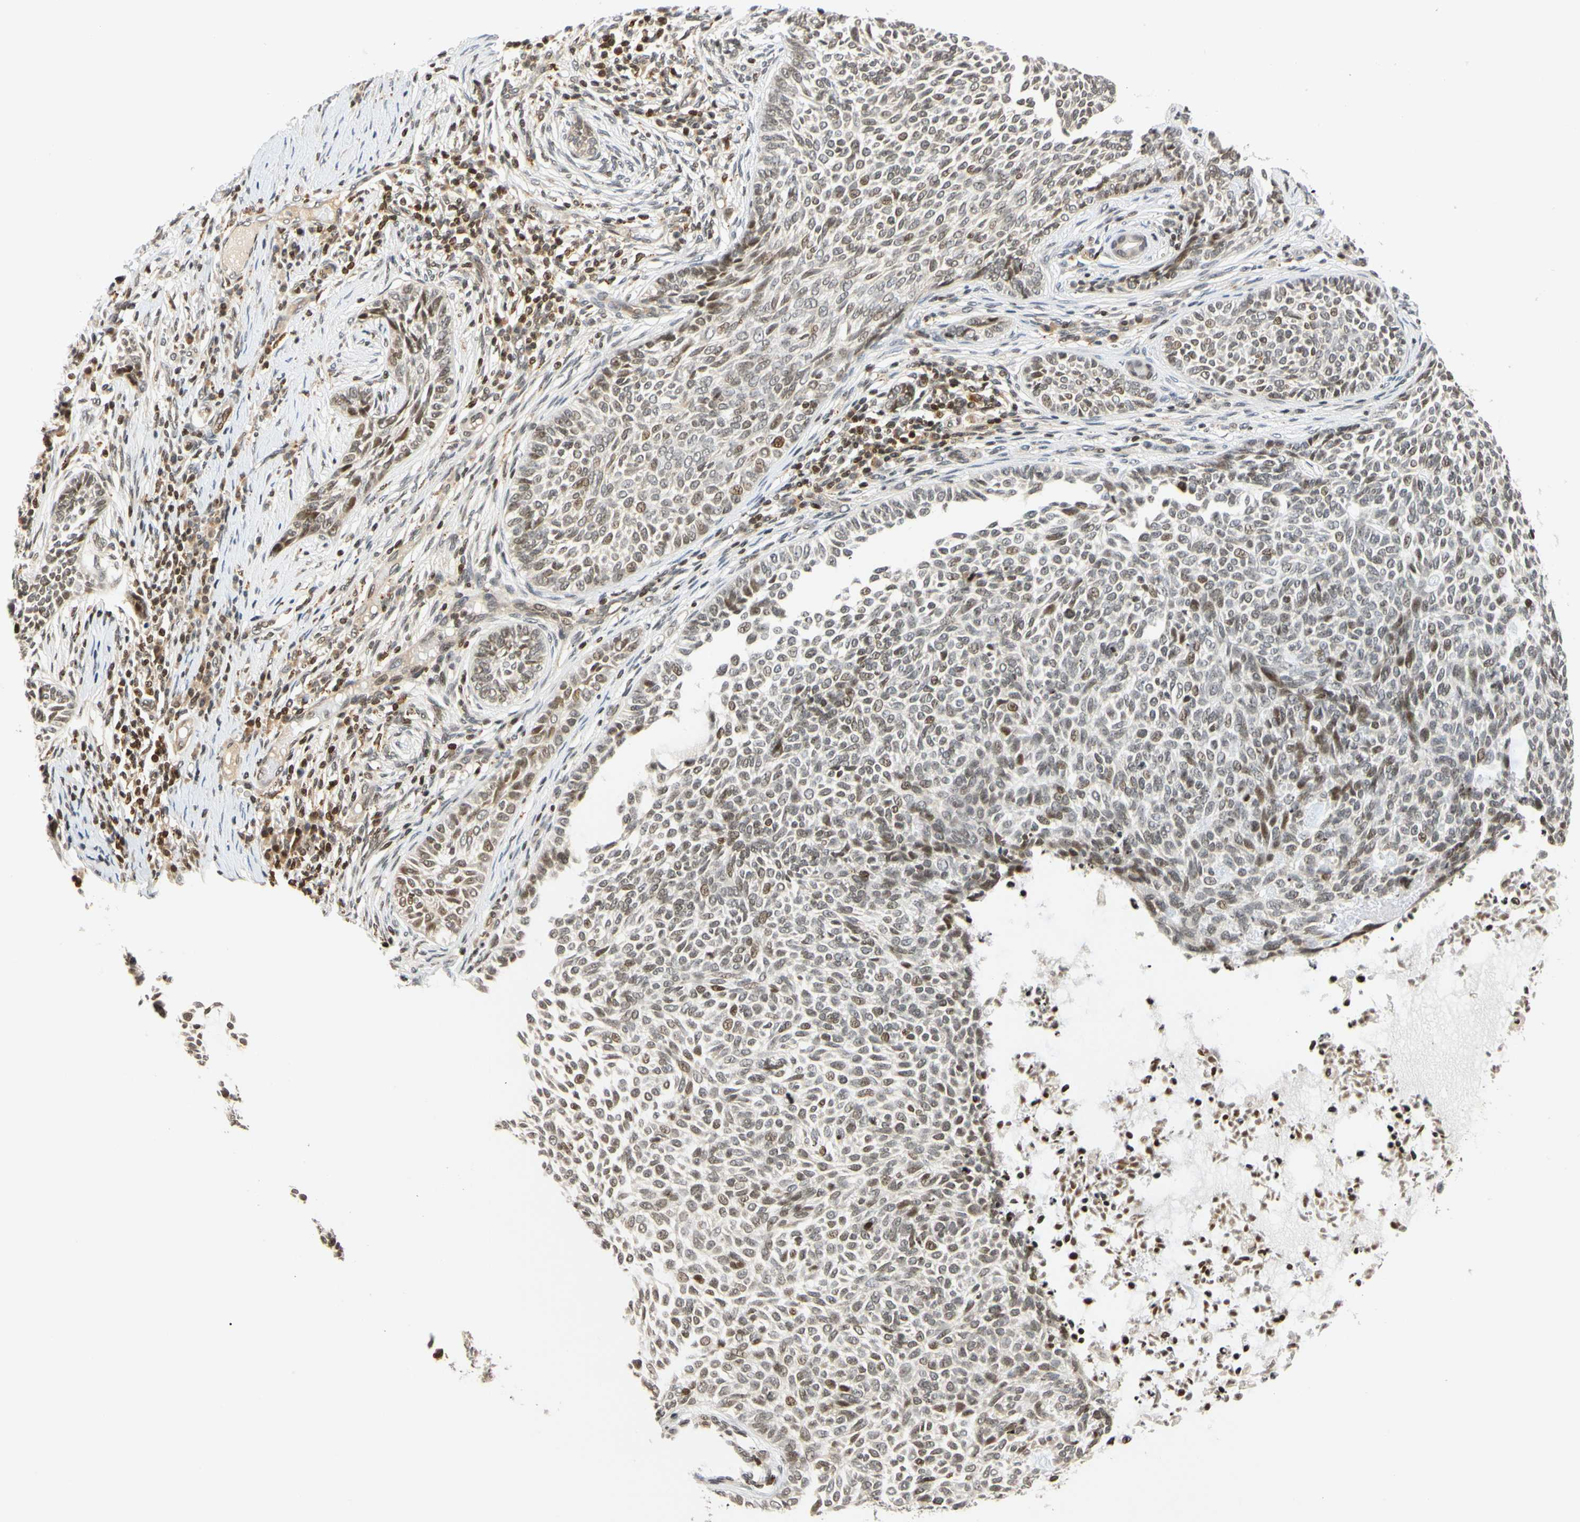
{"staining": {"intensity": "moderate", "quantity": "25%-75%", "location": "nuclear"}, "tissue": "skin cancer", "cell_type": "Tumor cells", "image_type": "cancer", "snomed": [{"axis": "morphology", "description": "Basal cell carcinoma"}, {"axis": "topography", "description": "Skin"}], "caption": "This image displays immunohistochemistry staining of skin cancer (basal cell carcinoma), with medium moderate nuclear positivity in approximately 25%-75% of tumor cells.", "gene": "CDK7", "patient": {"sex": "male", "age": 87}}